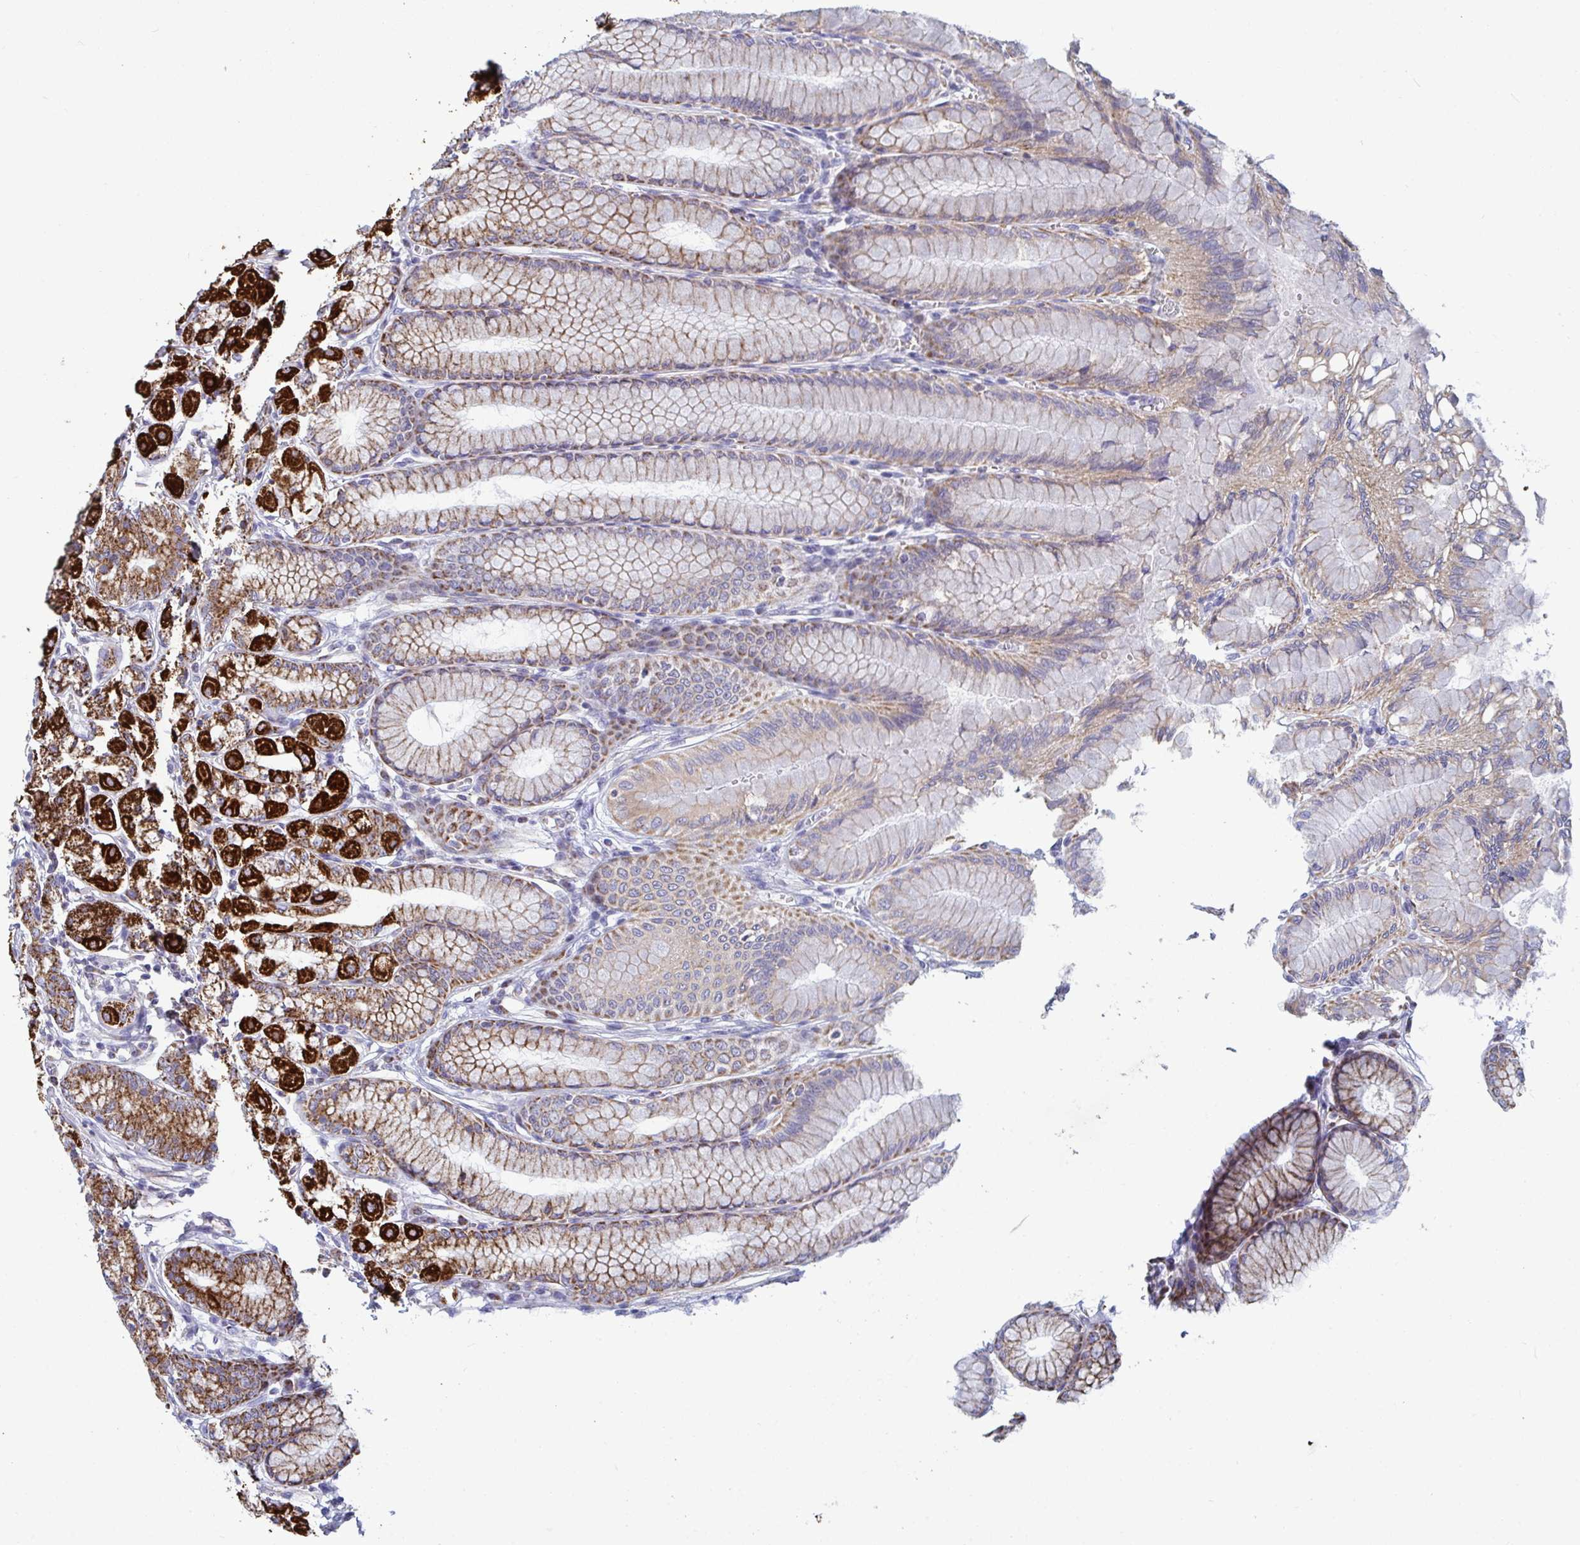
{"staining": {"intensity": "strong", "quantity": ">75%", "location": "cytoplasmic/membranous"}, "tissue": "stomach", "cell_type": "Glandular cells", "image_type": "normal", "snomed": [{"axis": "morphology", "description": "Normal tissue, NOS"}, {"axis": "topography", "description": "Stomach"}, {"axis": "topography", "description": "Stomach, lower"}], "caption": "An image of human stomach stained for a protein displays strong cytoplasmic/membranous brown staining in glandular cells.", "gene": "BCAT2", "patient": {"sex": "male", "age": 76}}